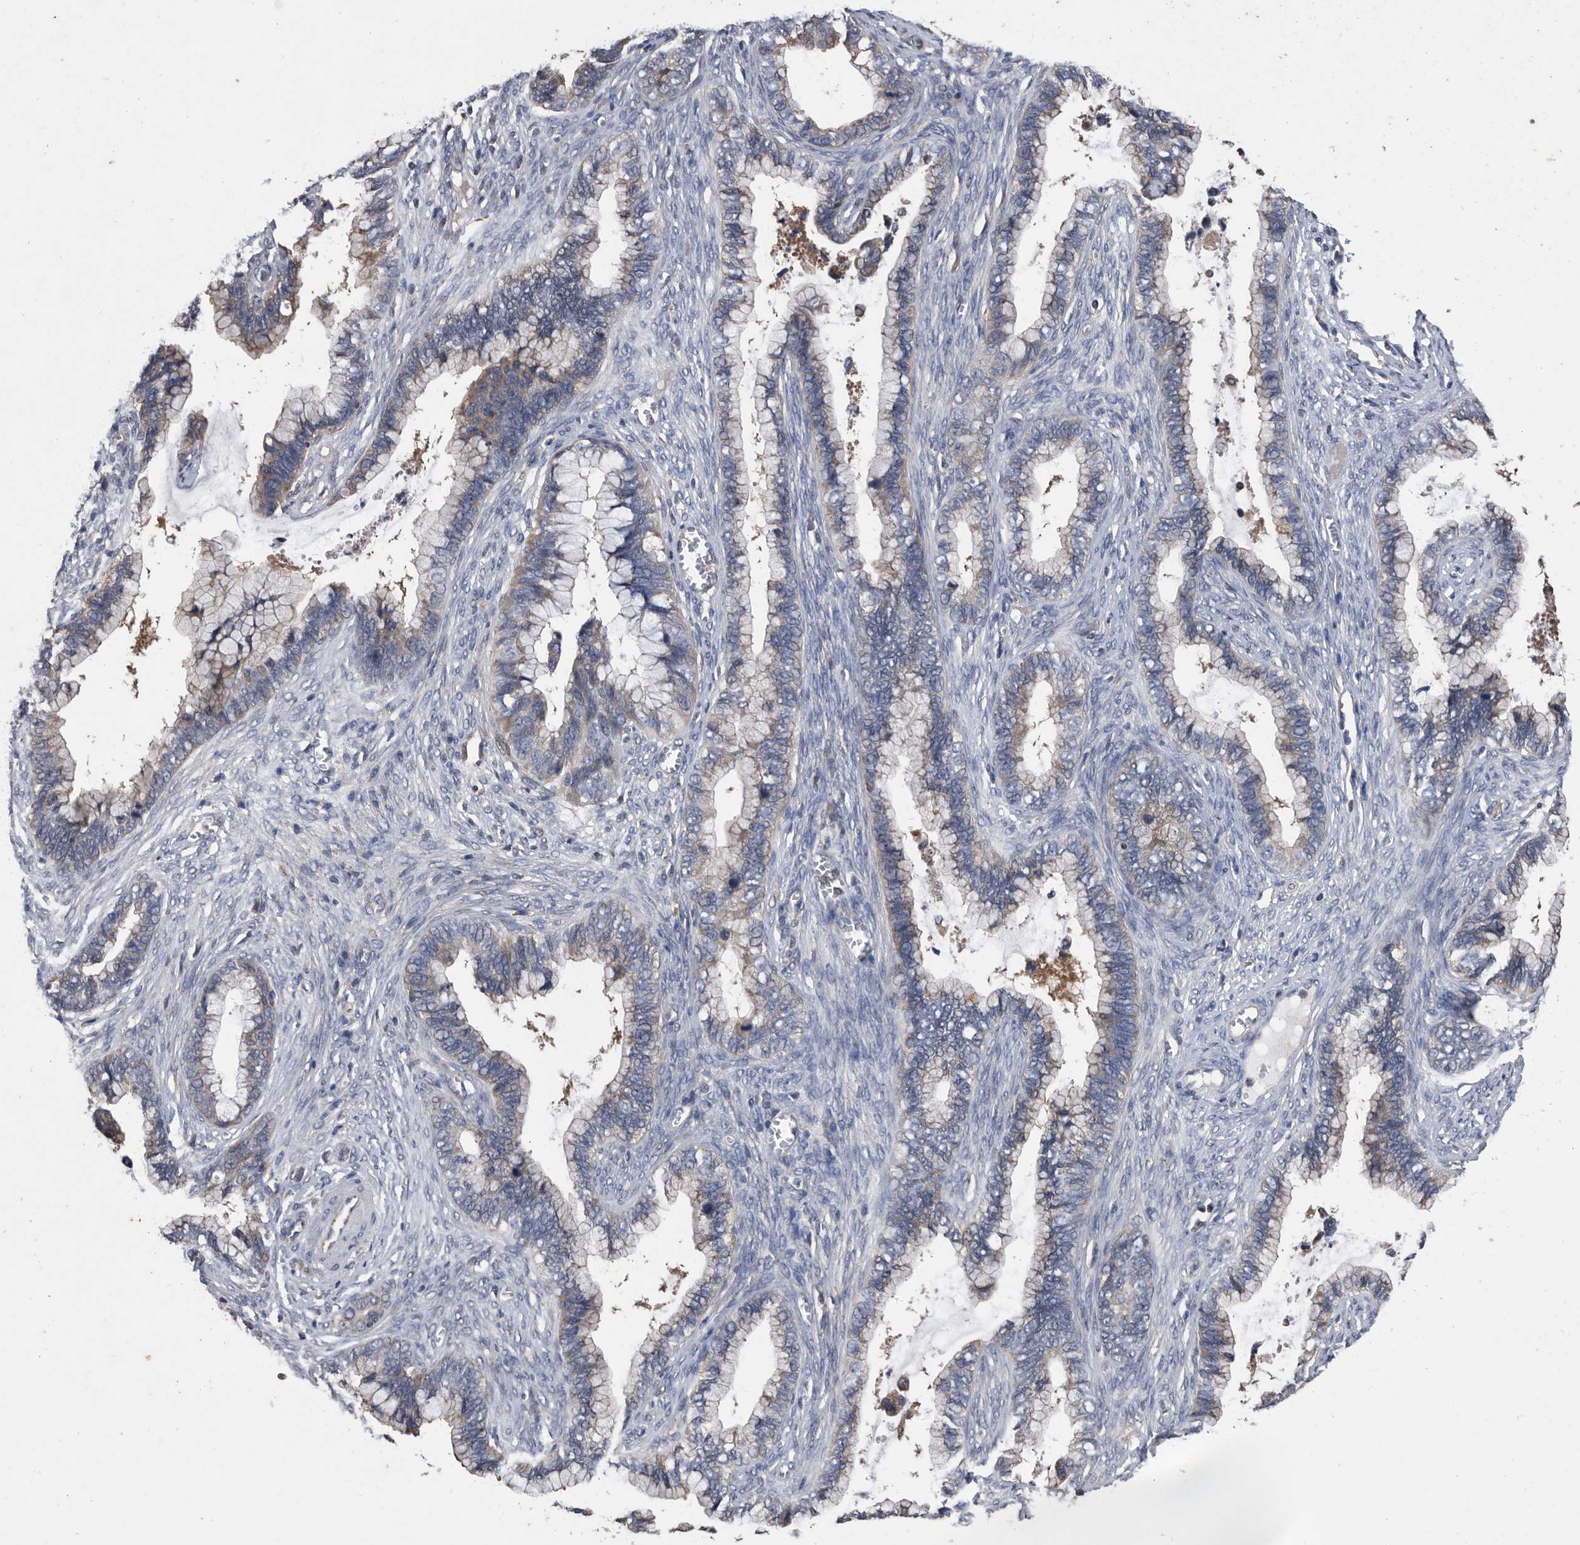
{"staining": {"intensity": "weak", "quantity": "25%-75%", "location": "cytoplasmic/membranous"}, "tissue": "cervical cancer", "cell_type": "Tumor cells", "image_type": "cancer", "snomed": [{"axis": "morphology", "description": "Adenocarcinoma, NOS"}, {"axis": "topography", "description": "Cervix"}], "caption": "Brown immunohistochemical staining in human cervical cancer shows weak cytoplasmic/membranous positivity in about 25%-75% of tumor cells. (Brightfield microscopy of DAB IHC at high magnification).", "gene": "NRBP1", "patient": {"sex": "female", "age": 44}}